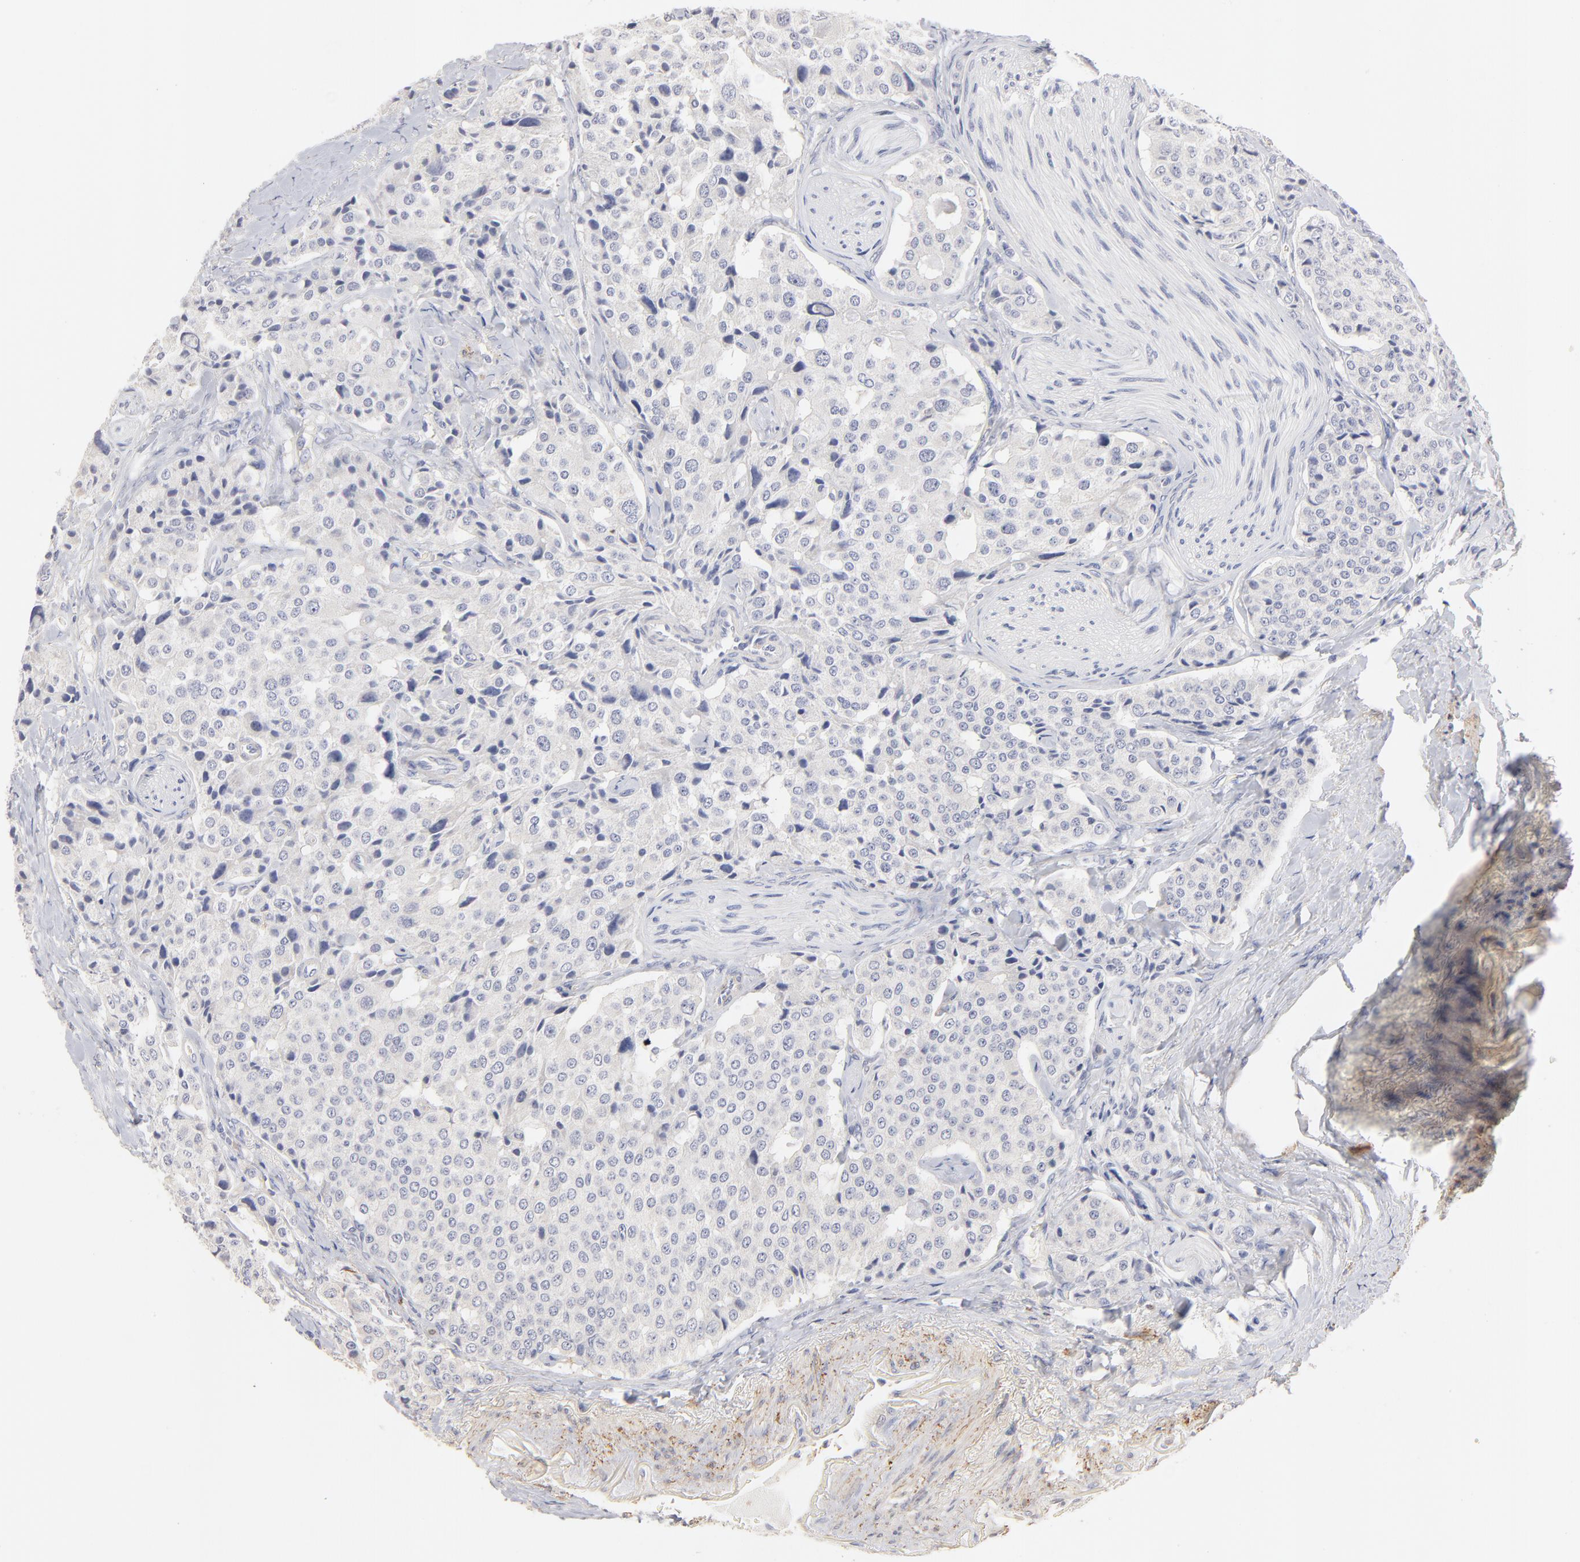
{"staining": {"intensity": "negative", "quantity": "none", "location": "none"}, "tissue": "carcinoid", "cell_type": "Tumor cells", "image_type": "cancer", "snomed": [{"axis": "morphology", "description": "Carcinoid, malignant, NOS"}, {"axis": "topography", "description": "Small intestine"}], "caption": "Tumor cells show no significant protein expression in carcinoid.", "gene": "ITGA8", "patient": {"sex": "male", "age": 60}}